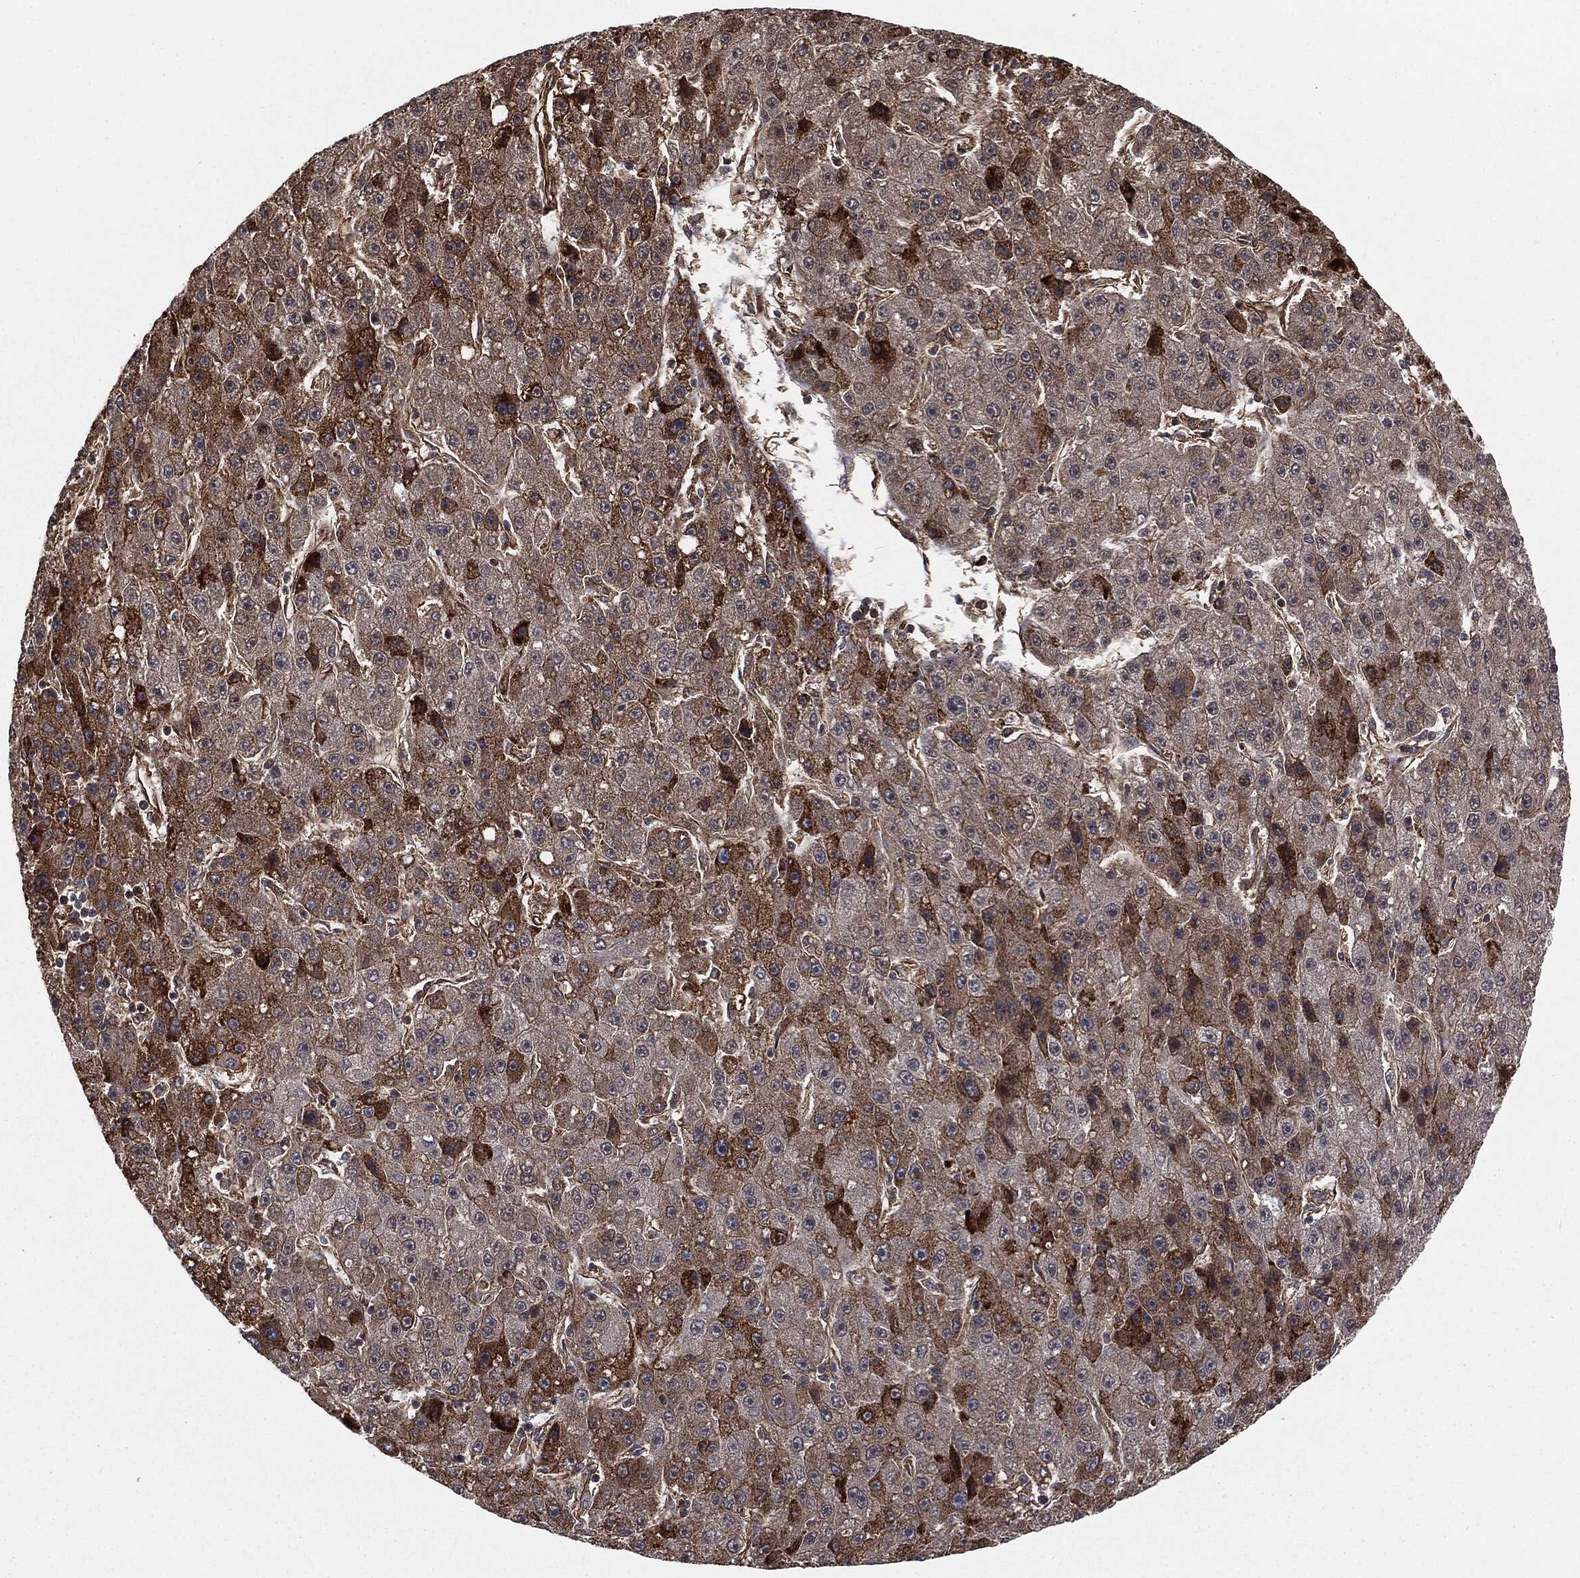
{"staining": {"intensity": "moderate", "quantity": ">75%", "location": "cytoplasmic/membranous"}, "tissue": "liver cancer", "cell_type": "Tumor cells", "image_type": "cancer", "snomed": [{"axis": "morphology", "description": "Carcinoma, Hepatocellular, NOS"}, {"axis": "topography", "description": "Liver"}], "caption": "Liver cancer tissue demonstrates moderate cytoplasmic/membranous positivity in approximately >75% of tumor cells, visualized by immunohistochemistry.", "gene": "CYLD", "patient": {"sex": "male", "age": 67}}